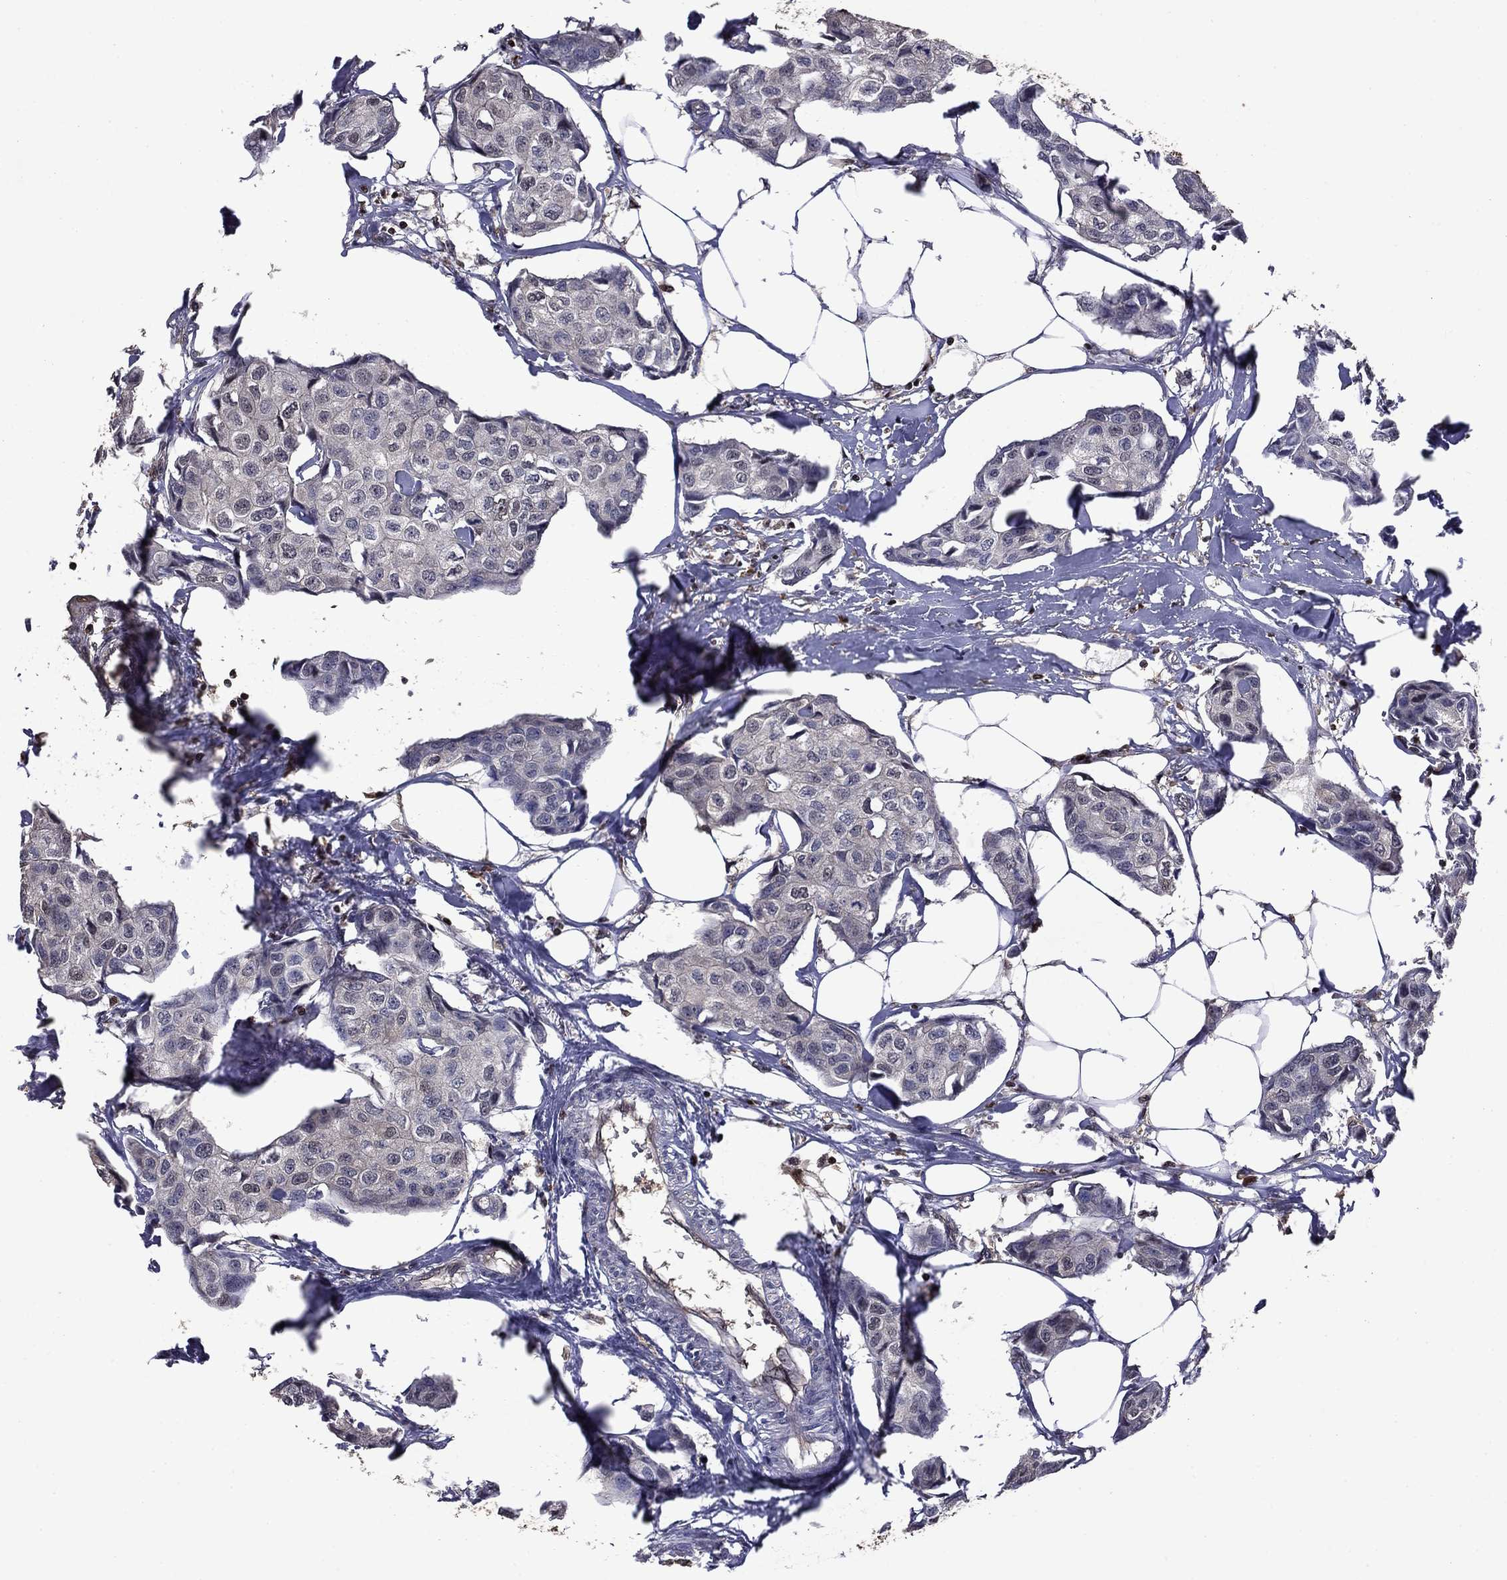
{"staining": {"intensity": "negative", "quantity": "none", "location": "none"}, "tissue": "breast cancer", "cell_type": "Tumor cells", "image_type": "cancer", "snomed": [{"axis": "morphology", "description": "Duct carcinoma"}, {"axis": "topography", "description": "Breast"}], "caption": "High magnification brightfield microscopy of breast cancer stained with DAB (3,3'-diaminobenzidine) (brown) and counterstained with hematoxylin (blue): tumor cells show no significant staining.", "gene": "APPBP2", "patient": {"sex": "female", "age": 80}}